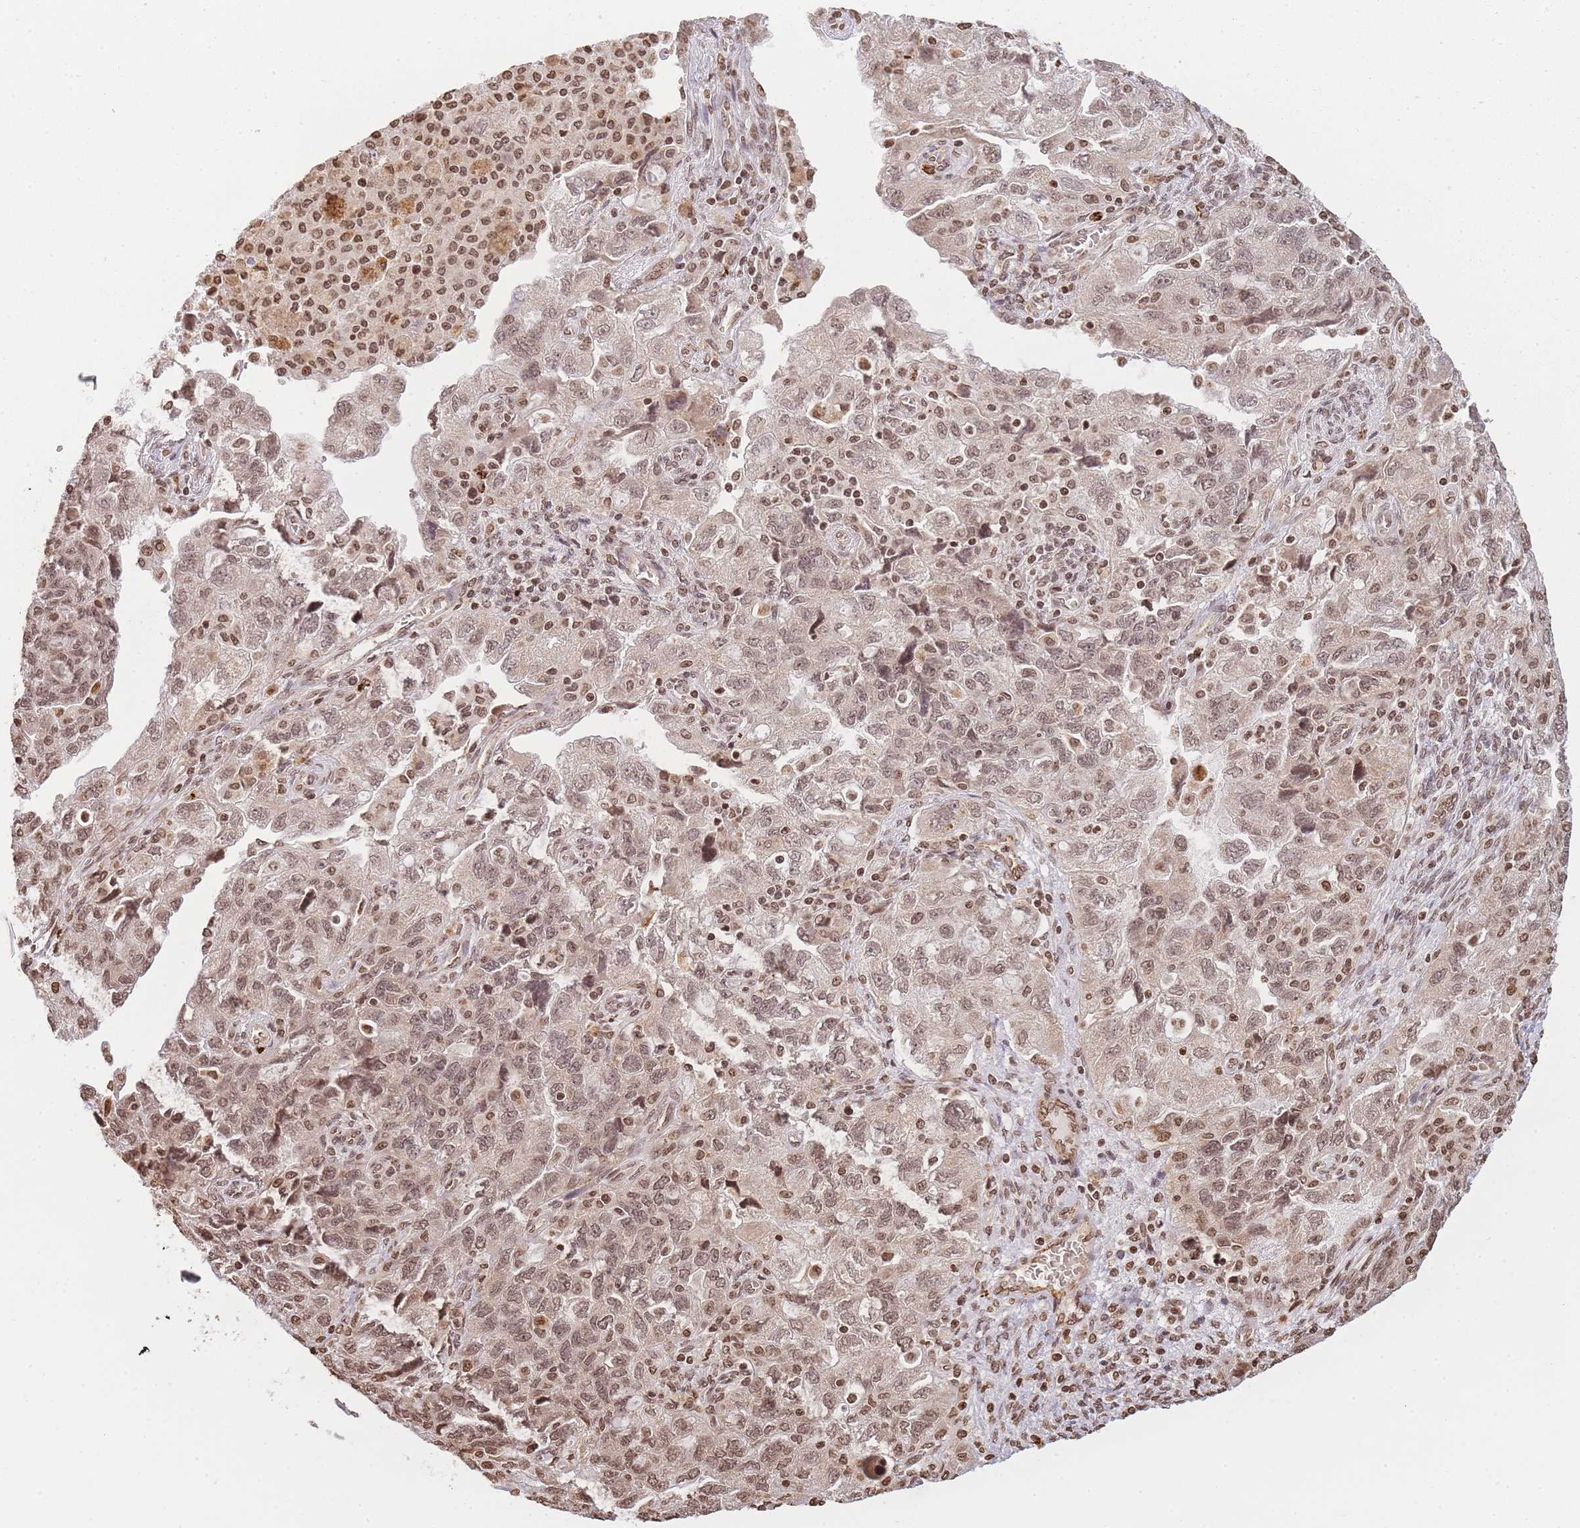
{"staining": {"intensity": "moderate", "quantity": ">75%", "location": "nuclear"}, "tissue": "ovarian cancer", "cell_type": "Tumor cells", "image_type": "cancer", "snomed": [{"axis": "morphology", "description": "Carcinoma, endometroid"}, {"axis": "topography", "description": "Ovary"}], "caption": "Immunohistochemical staining of human ovarian endometroid carcinoma exhibits moderate nuclear protein expression in approximately >75% of tumor cells.", "gene": "WWTR1", "patient": {"sex": "female", "age": 51}}